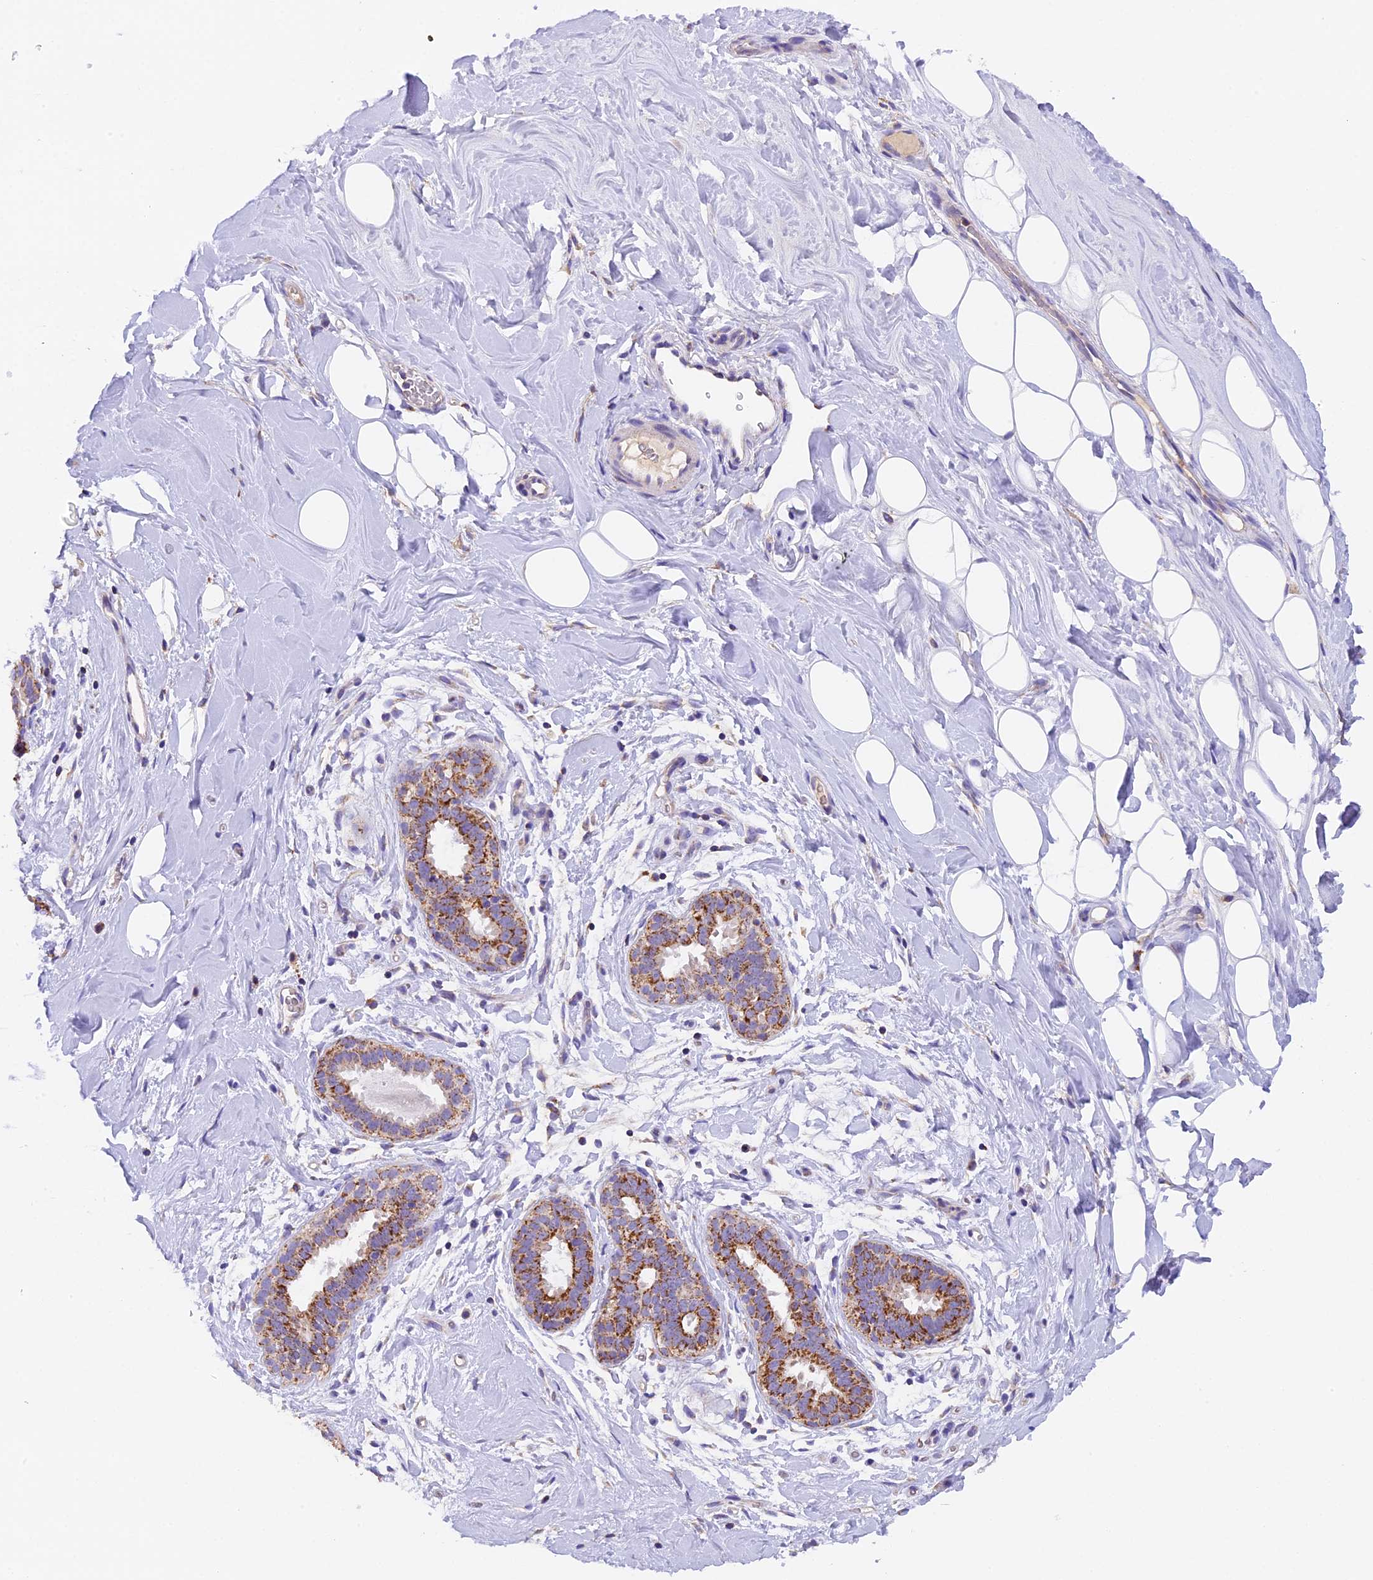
{"staining": {"intensity": "negative", "quantity": "none", "location": "none"}, "tissue": "adipose tissue", "cell_type": "Adipocytes", "image_type": "normal", "snomed": [{"axis": "morphology", "description": "Normal tissue, NOS"}, {"axis": "topography", "description": "Breast"}], "caption": "The immunohistochemistry image has no significant expression in adipocytes of adipose tissue.", "gene": "MGME1", "patient": {"sex": "female", "age": 26}}